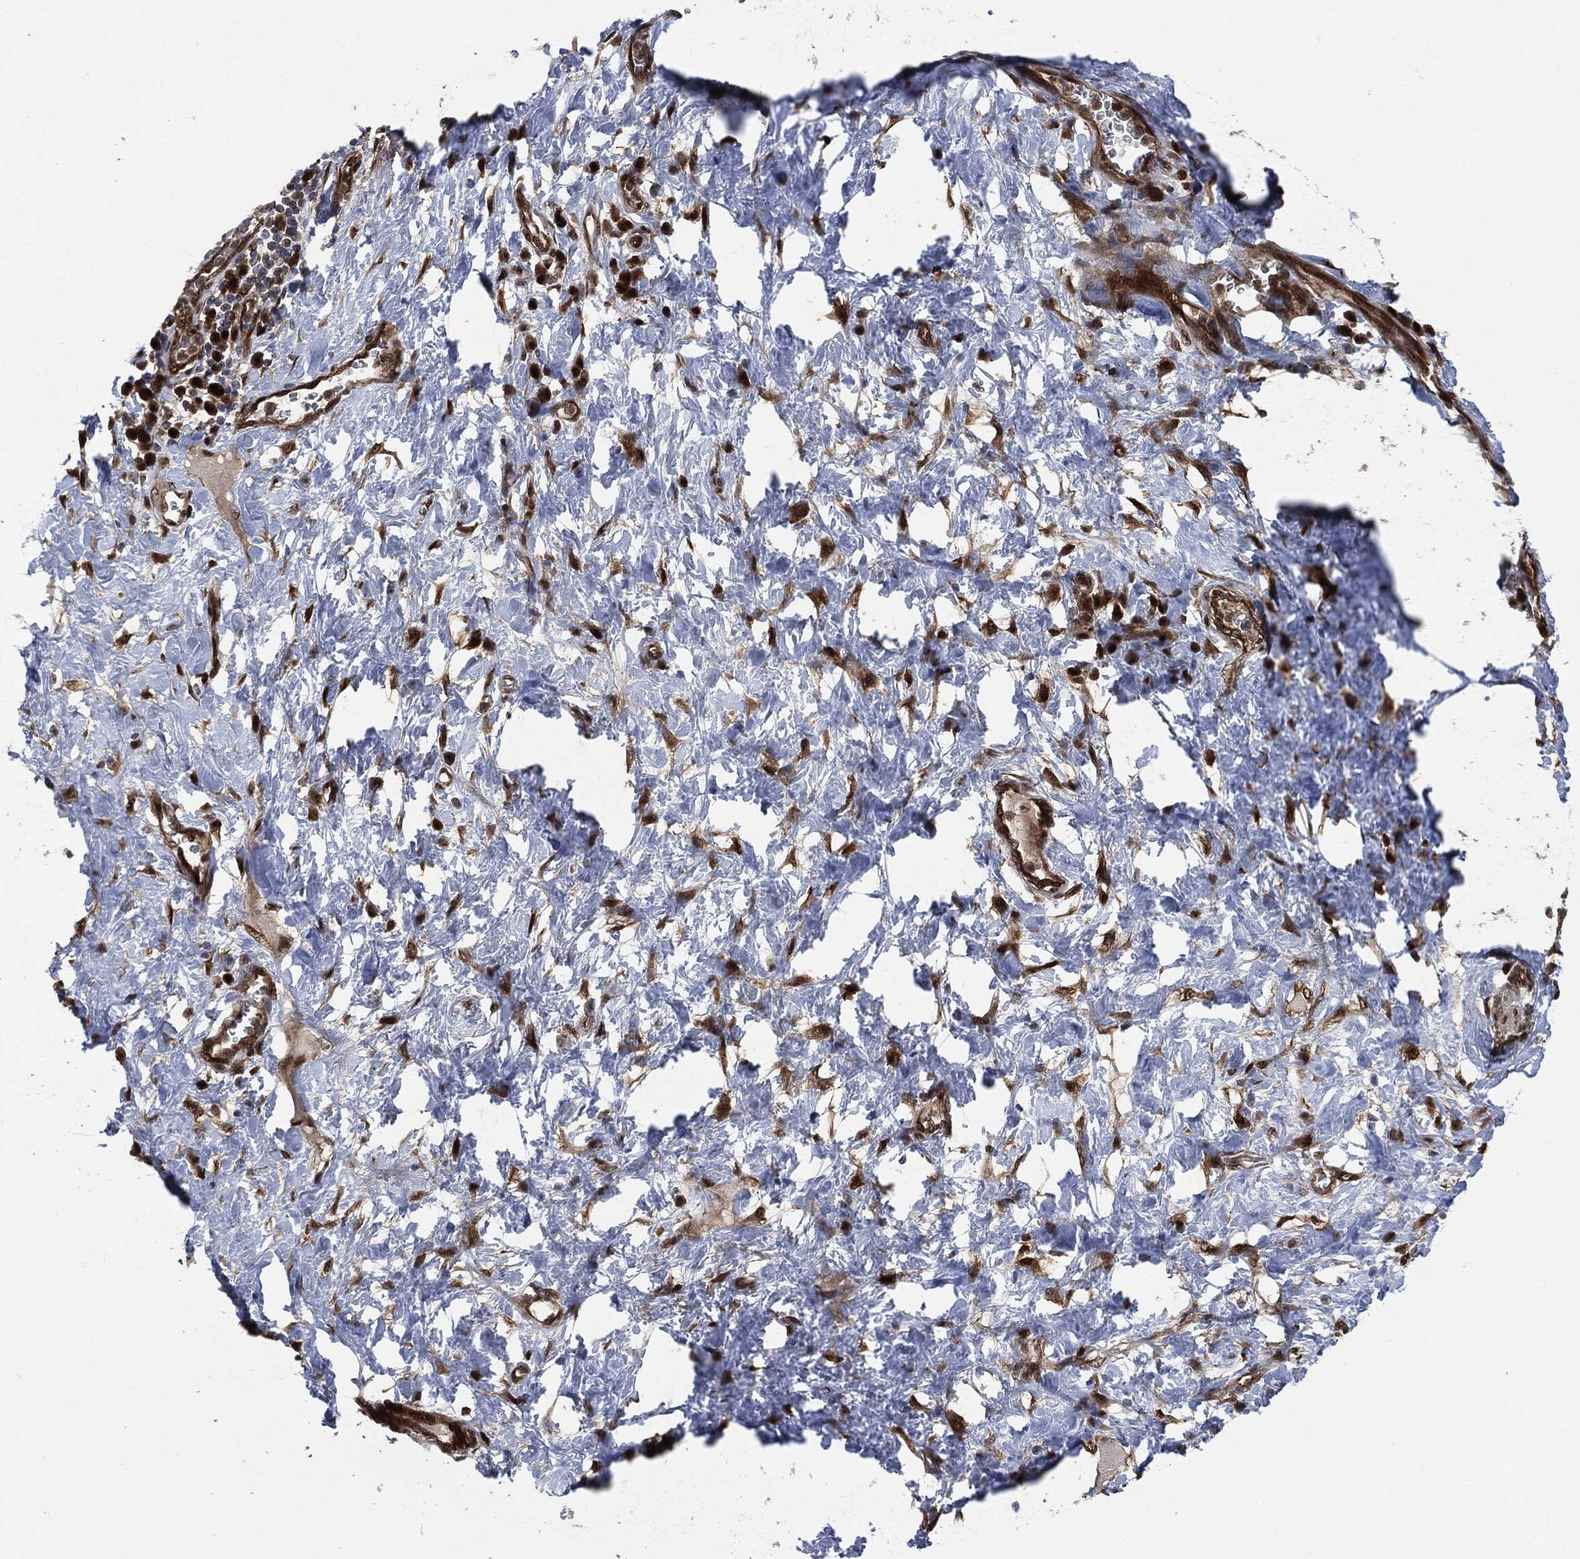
{"staining": {"intensity": "strong", "quantity": "25%-75%", "location": "cytoplasmic/membranous,nuclear"}, "tissue": "stomach cancer", "cell_type": "Tumor cells", "image_type": "cancer", "snomed": [{"axis": "morphology", "description": "Normal tissue, NOS"}, {"axis": "morphology", "description": "Adenocarcinoma, NOS"}, {"axis": "topography", "description": "Stomach"}], "caption": "Immunohistochemical staining of human stomach cancer (adenocarcinoma) demonstrates high levels of strong cytoplasmic/membranous and nuclear protein staining in about 25%-75% of tumor cells.", "gene": "DCTN1", "patient": {"sex": "female", "age": 64}}